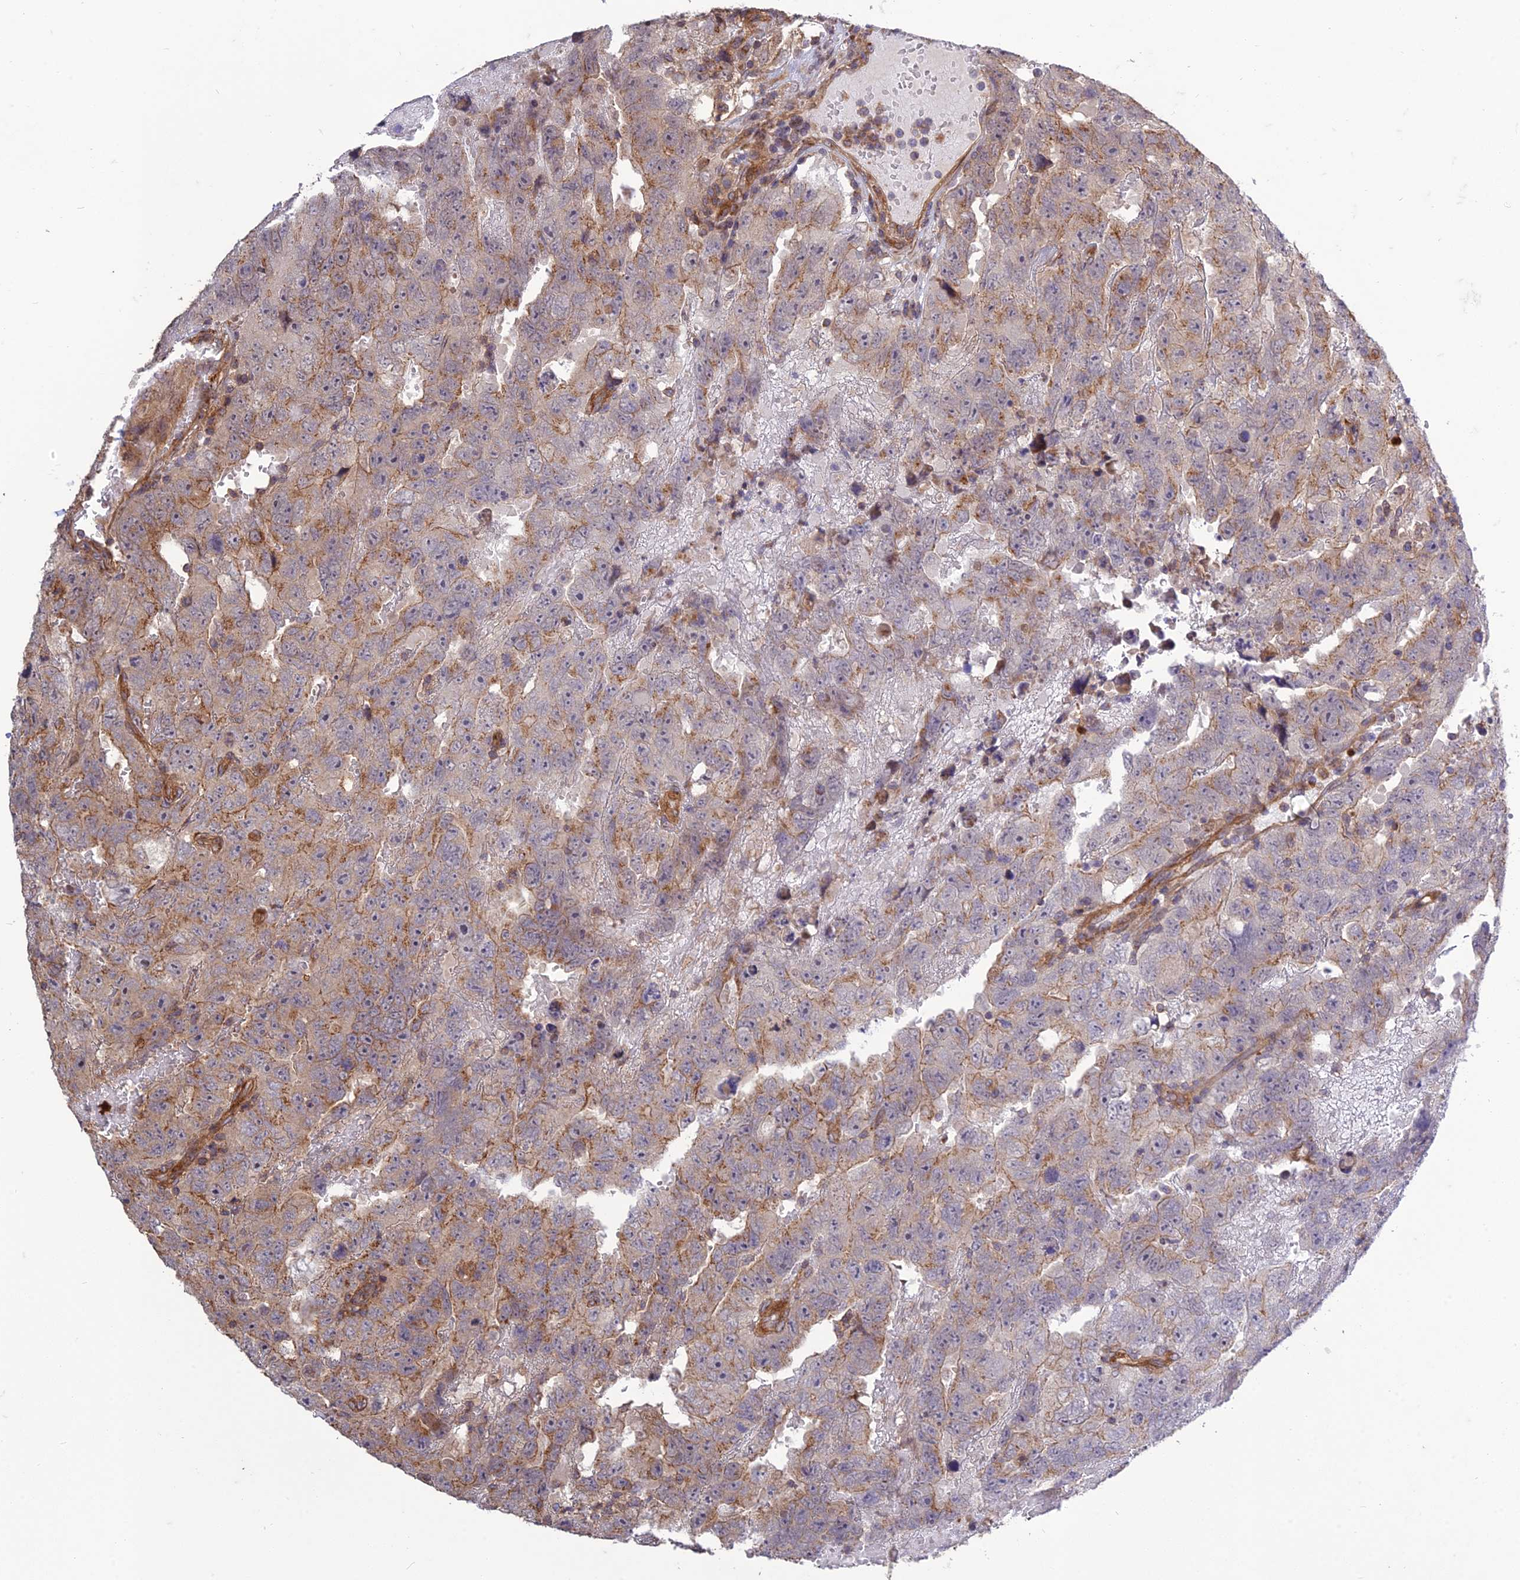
{"staining": {"intensity": "moderate", "quantity": "<25%", "location": "cytoplasmic/membranous"}, "tissue": "testis cancer", "cell_type": "Tumor cells", "image_type": "cancer", "snomed": [{"axis": "morphology", "description": "Carcinoma, Embryonal, NOS"}, {"axis": "topography", "description": "Testis"}], "caption": "An IHC photomicrograph of neoplastic tissue is shown. Protein staining in brown highlights moderate cytoplasmic/membranous positivity in testis cancer within tumor cells.", "gene": "TMEM131L", "patient": {"sex": "male", "age": 45}}